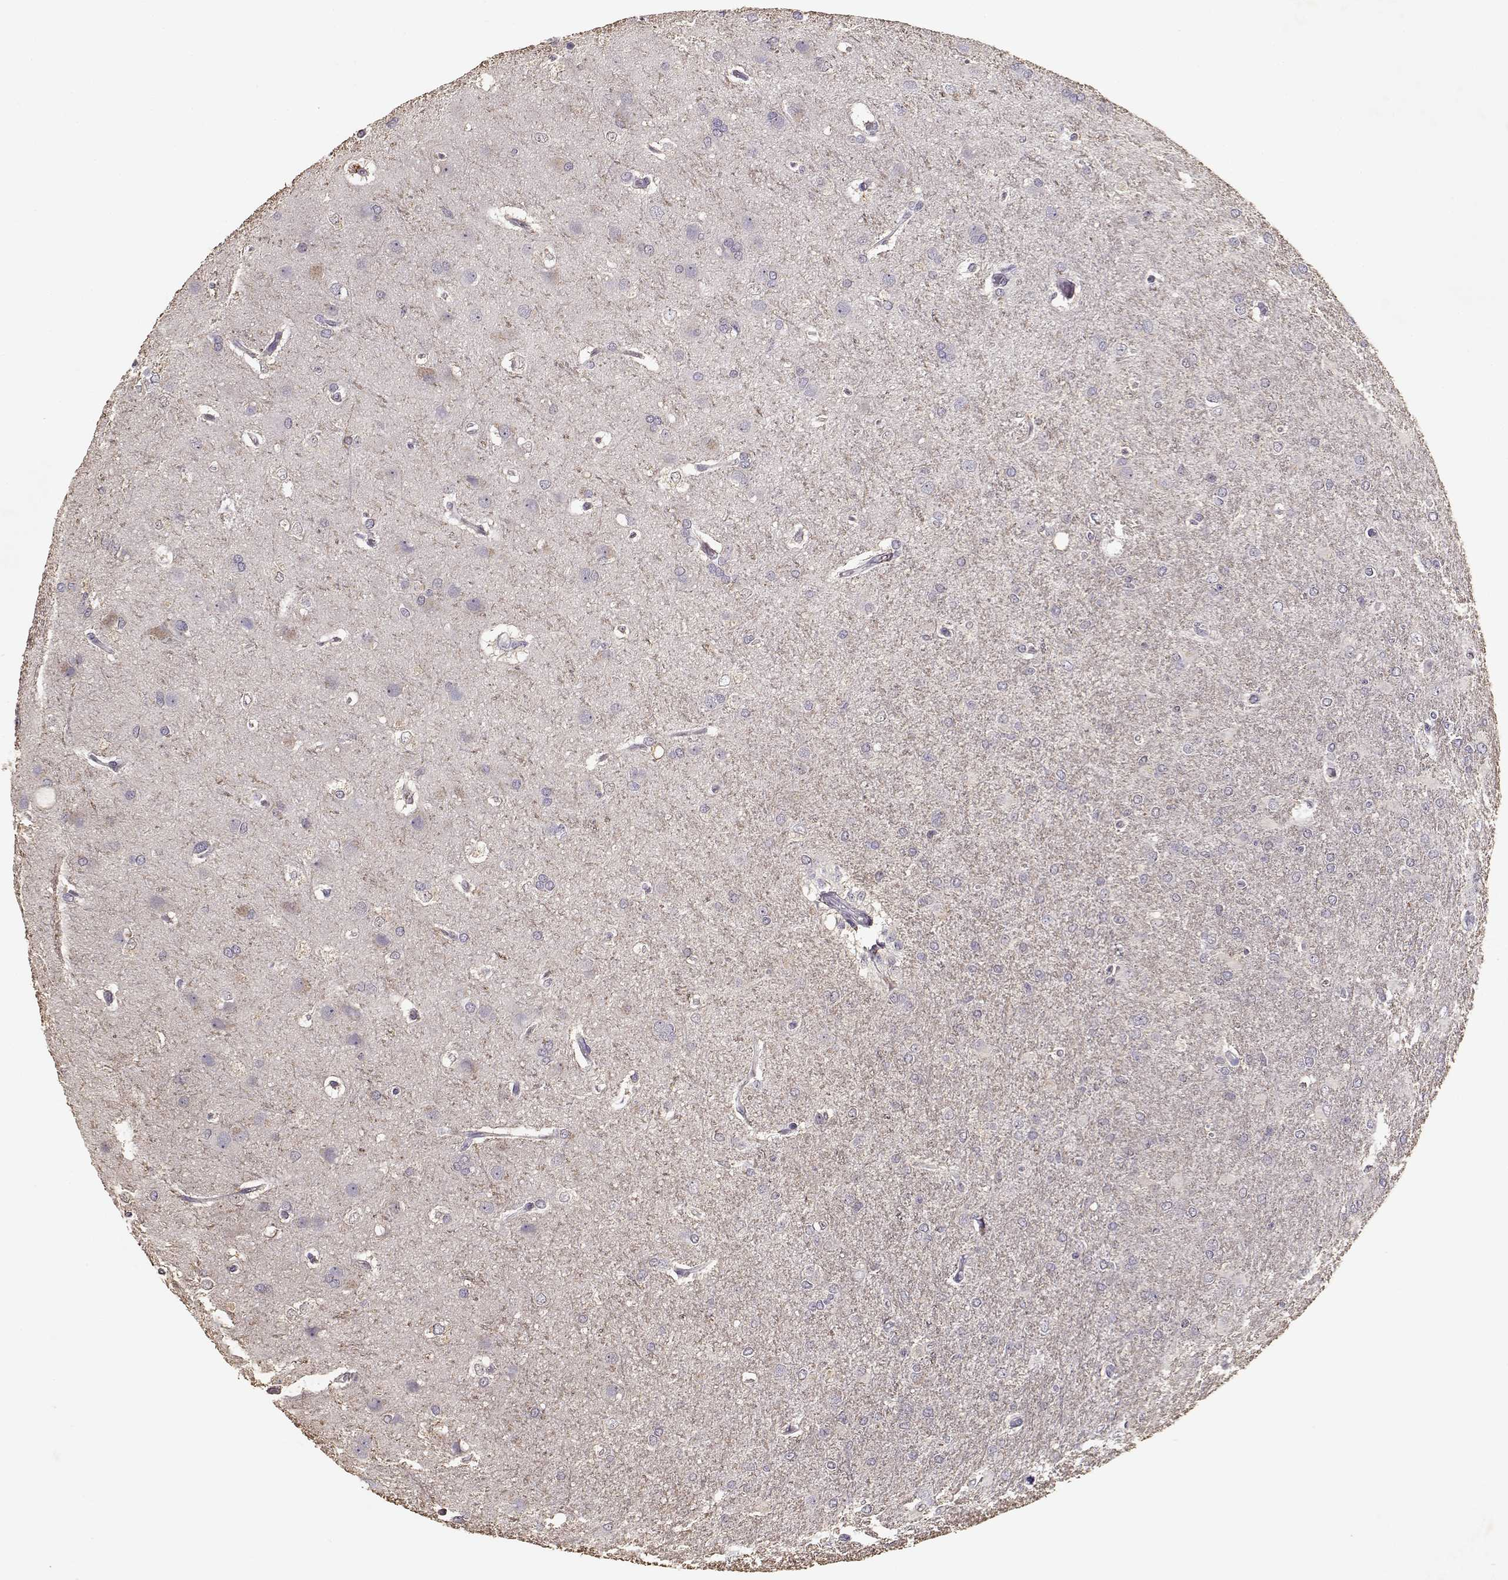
{"staining": {"intensity": "negative", "quantity": "none", "location": "none"}, "tissue": "glioma", "cell_type": "Tumor cells", "image_type": "cancer", "snomed": [{"axis": "morphology", "description": "Glioma, malignant, High grade"}, {"axis": "topography", "description": "Brain"}], "caption": "The photomicrograph displays no significant positivity in tumor cells of malignant glioma (high-grade).", "gene": "UROC1", "patient": {"sex": "male", "age": 68}}